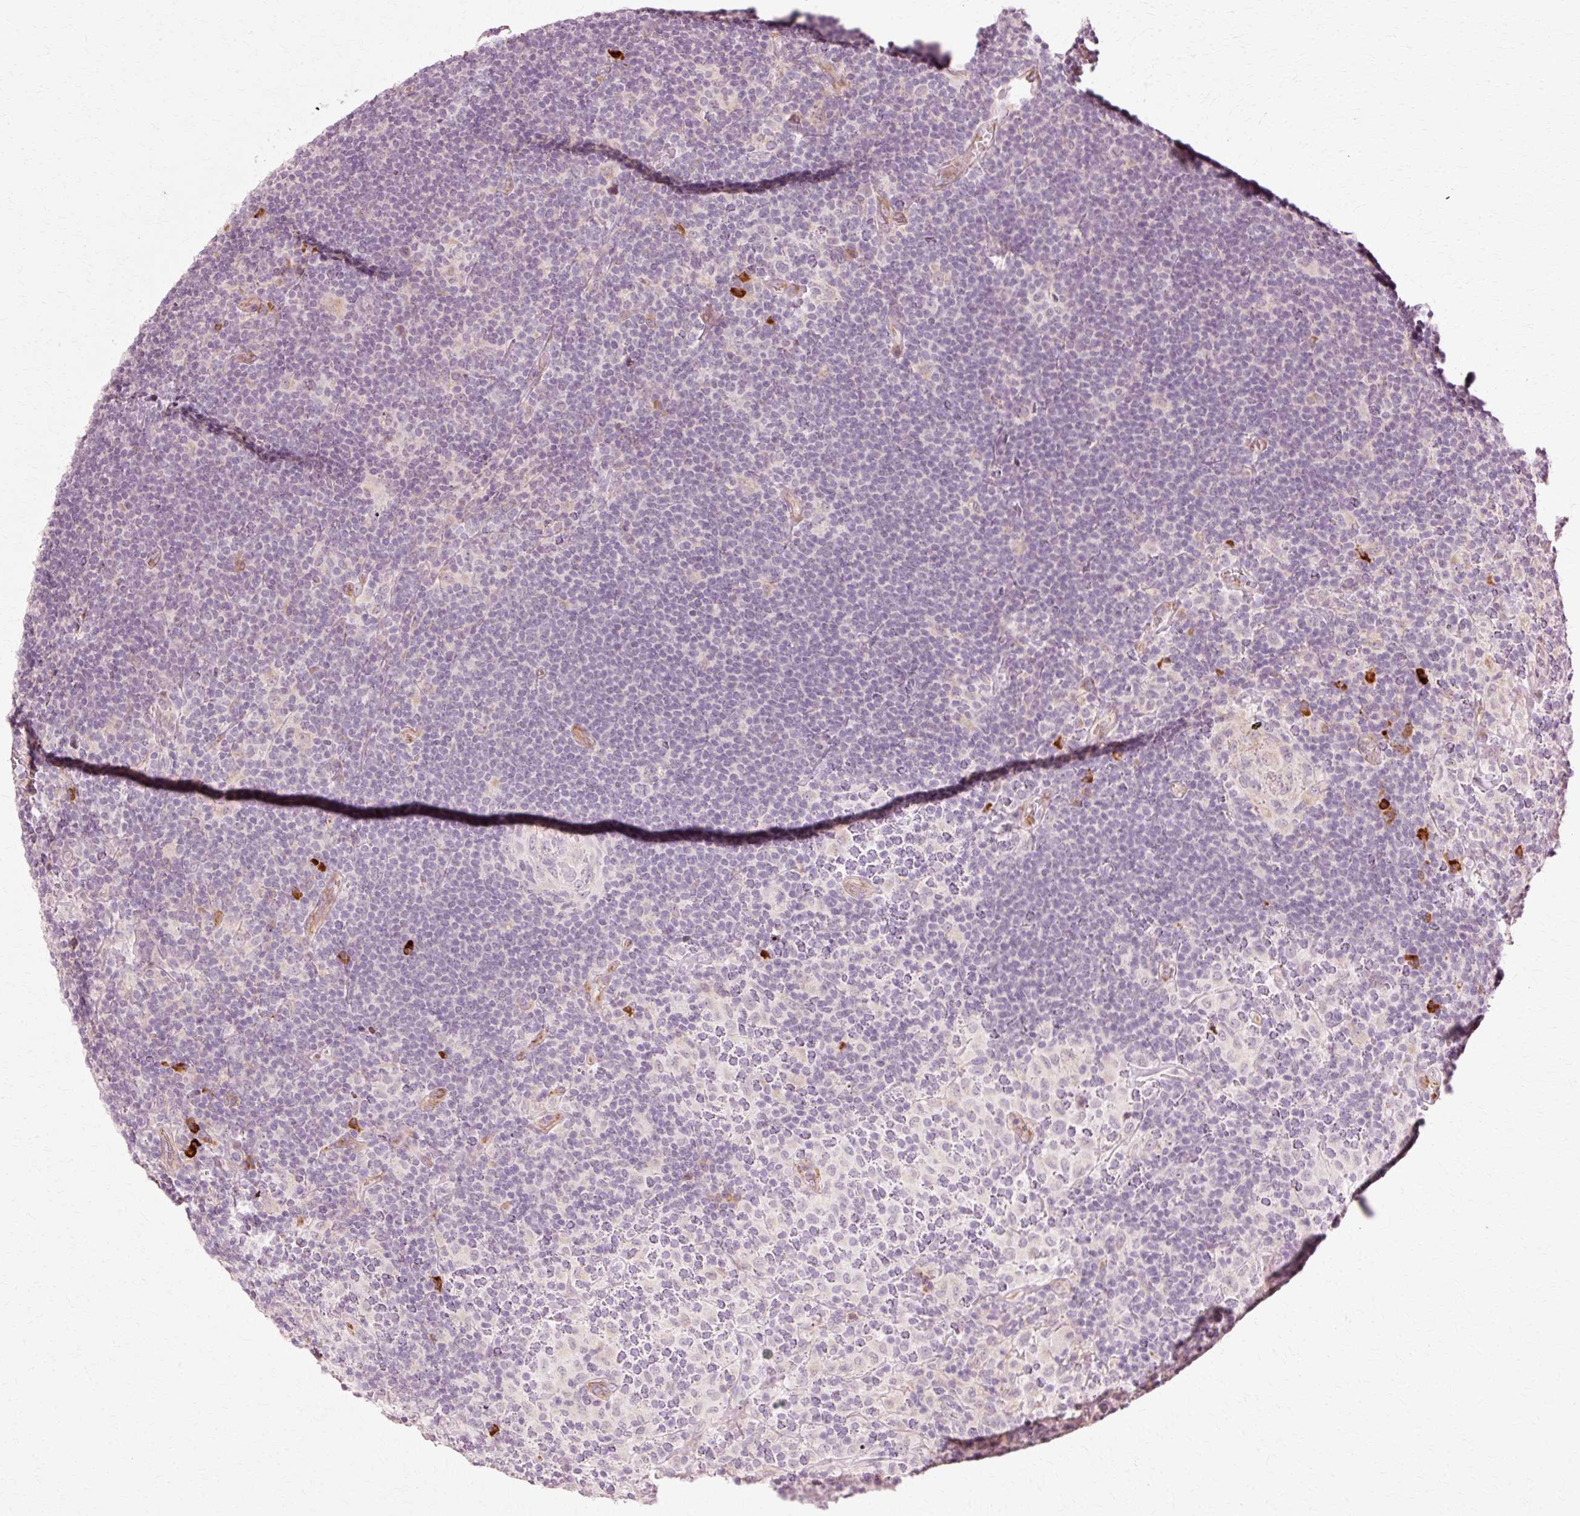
{"staining": {"intensity": "negative", "quantity": "none", "location": "none"}, "tissue": "lymphoma", "cell_type": "Tumor cells", "image_type": "cancer", "snomed": [{"axis": "morphology", "description": "Hodgkin's disease, NOS"}, {"axis": "topography", "description": "Lymph node"}], "caption": "Micrograph shows no protein expression in tumor cells of lymphoma tissue.", "gene": "RGPD5", "patient": {"sex": "female", "age": 57}}